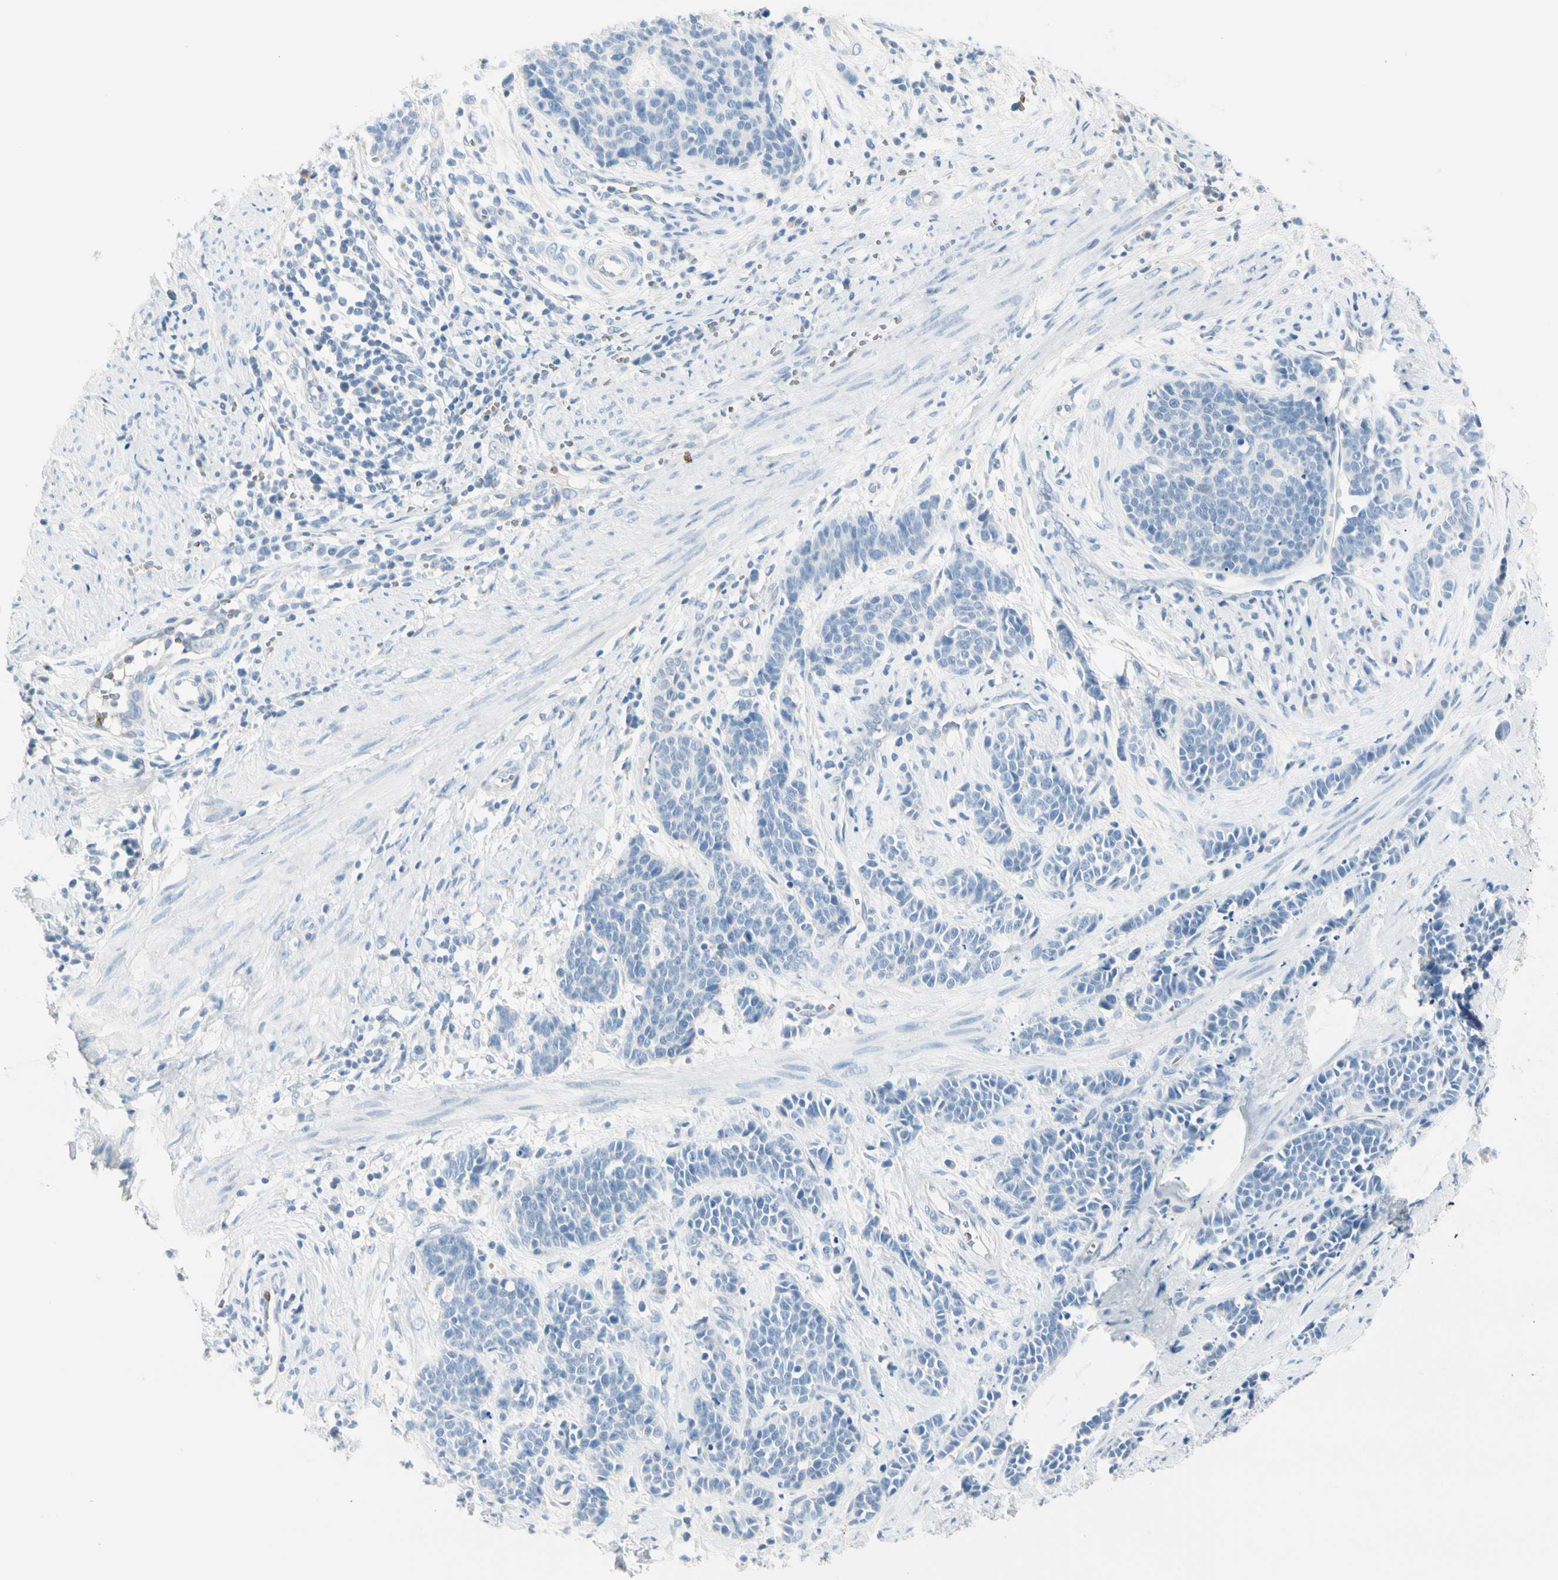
{"staining": {"intensity": "negative", "quantity": "none", "location": "none"}, "tissue": "cervical cancer", "cell_type": "Tumor cells", "image_type": "cancer", "snomed": [{"axis": "morphology", "description": "Squamous cell carcinoma, NOS"}, {"axis": "topography", "description": "Cervix"}], "caption": "Histopathology image shows no significant protein staining in tumor cells of squamous cell carcinoma (cervical).", "gene": "CA1", "patient": {"sex": "female", "age": 35}}